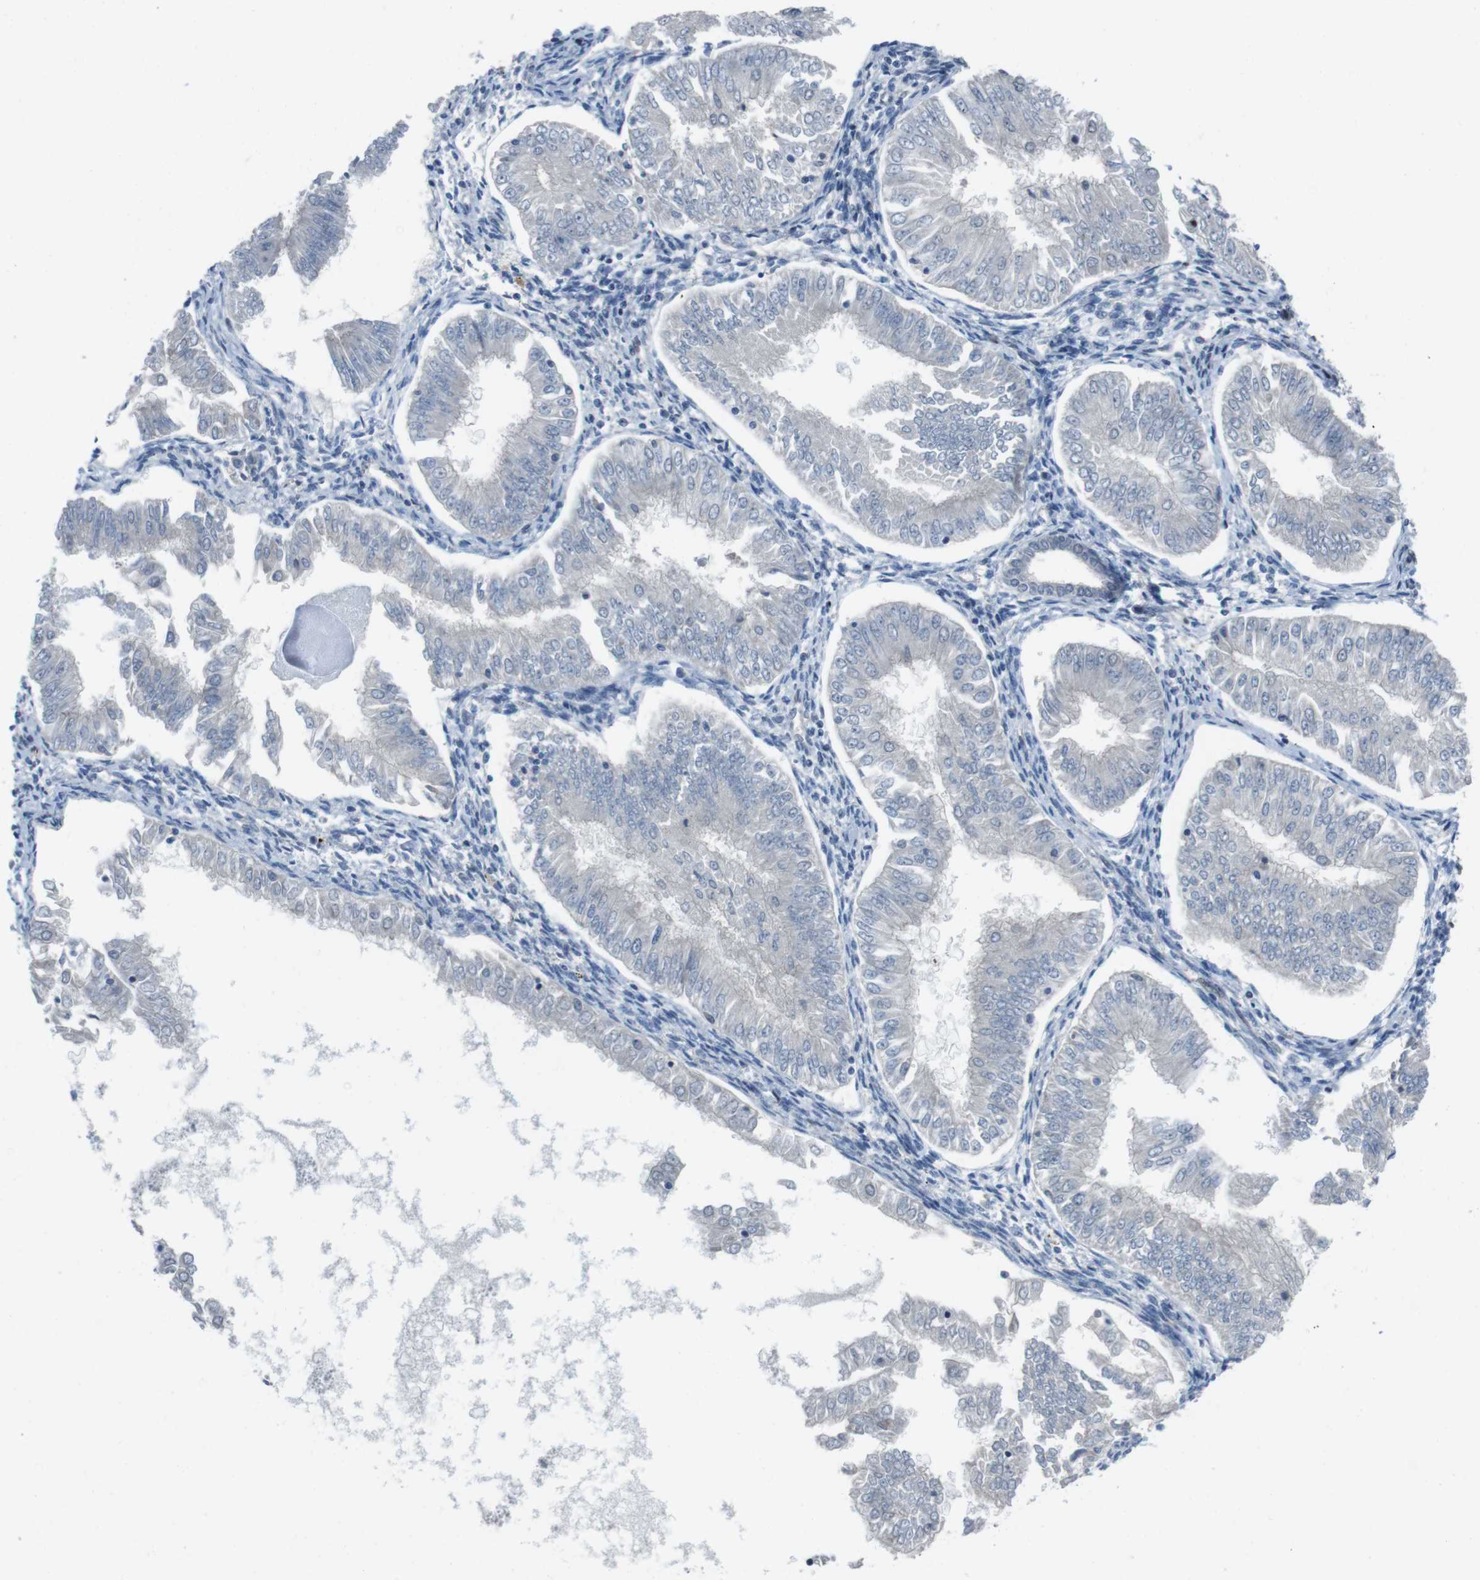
{"staining": {"intensity": "negative", "quantity": "none", "location": "none"}, "tissue": "endometrial cancer", "cell_type": "Tumor cells", "image_type": "cancer", "snomed": [{"axis": "morphology", "description": "Adenocarcinoma, NOS"}, {"axis": "topography", "description": "Endometrium"}], "caption": "The micrograph exhibits no significant expression in tumor cells of adenocarcinoma (endometrial).", "gene": "PBRM1", "patient": {"sex": "female", "age": 53}}